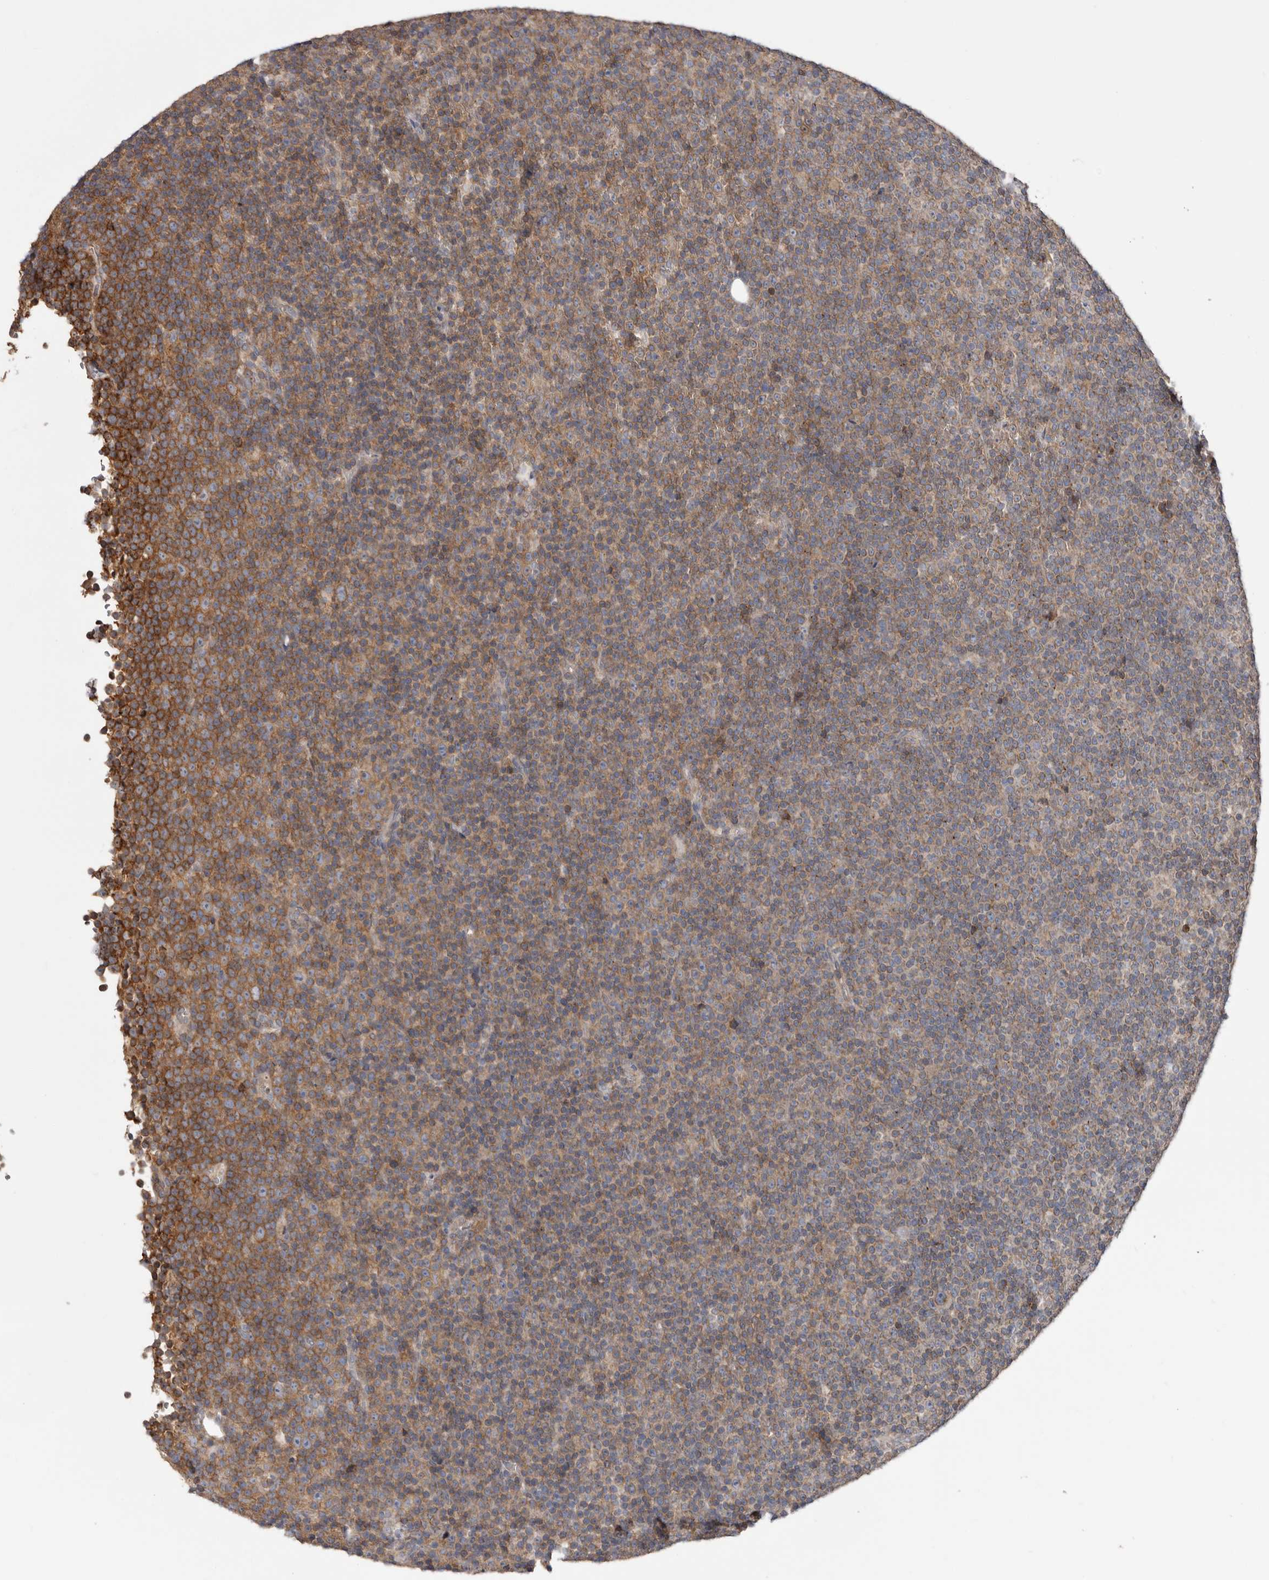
{"staining": {"intensity": "moderate", "quantity": "25%-75%", "location": "cytoplasmic/membranous"}, "tissue": "lymphoma", "cell_type": "Tumor cells", "image_type": "cancer", "snomed": [{"axis": "morphology", "description": "Malignant lymphoma, non-Hodgkin's type, Low grade"}, {"axis": "topography", "description": "Lymph node"}], "caption": "A medium amount of moderate cytoplasmic/membranous expression is present in approximately 25%-75% of tumor cells in lymphoma tissue.", "gene": "TMUB1", "patient": {"sex": "female", "age": 67}}